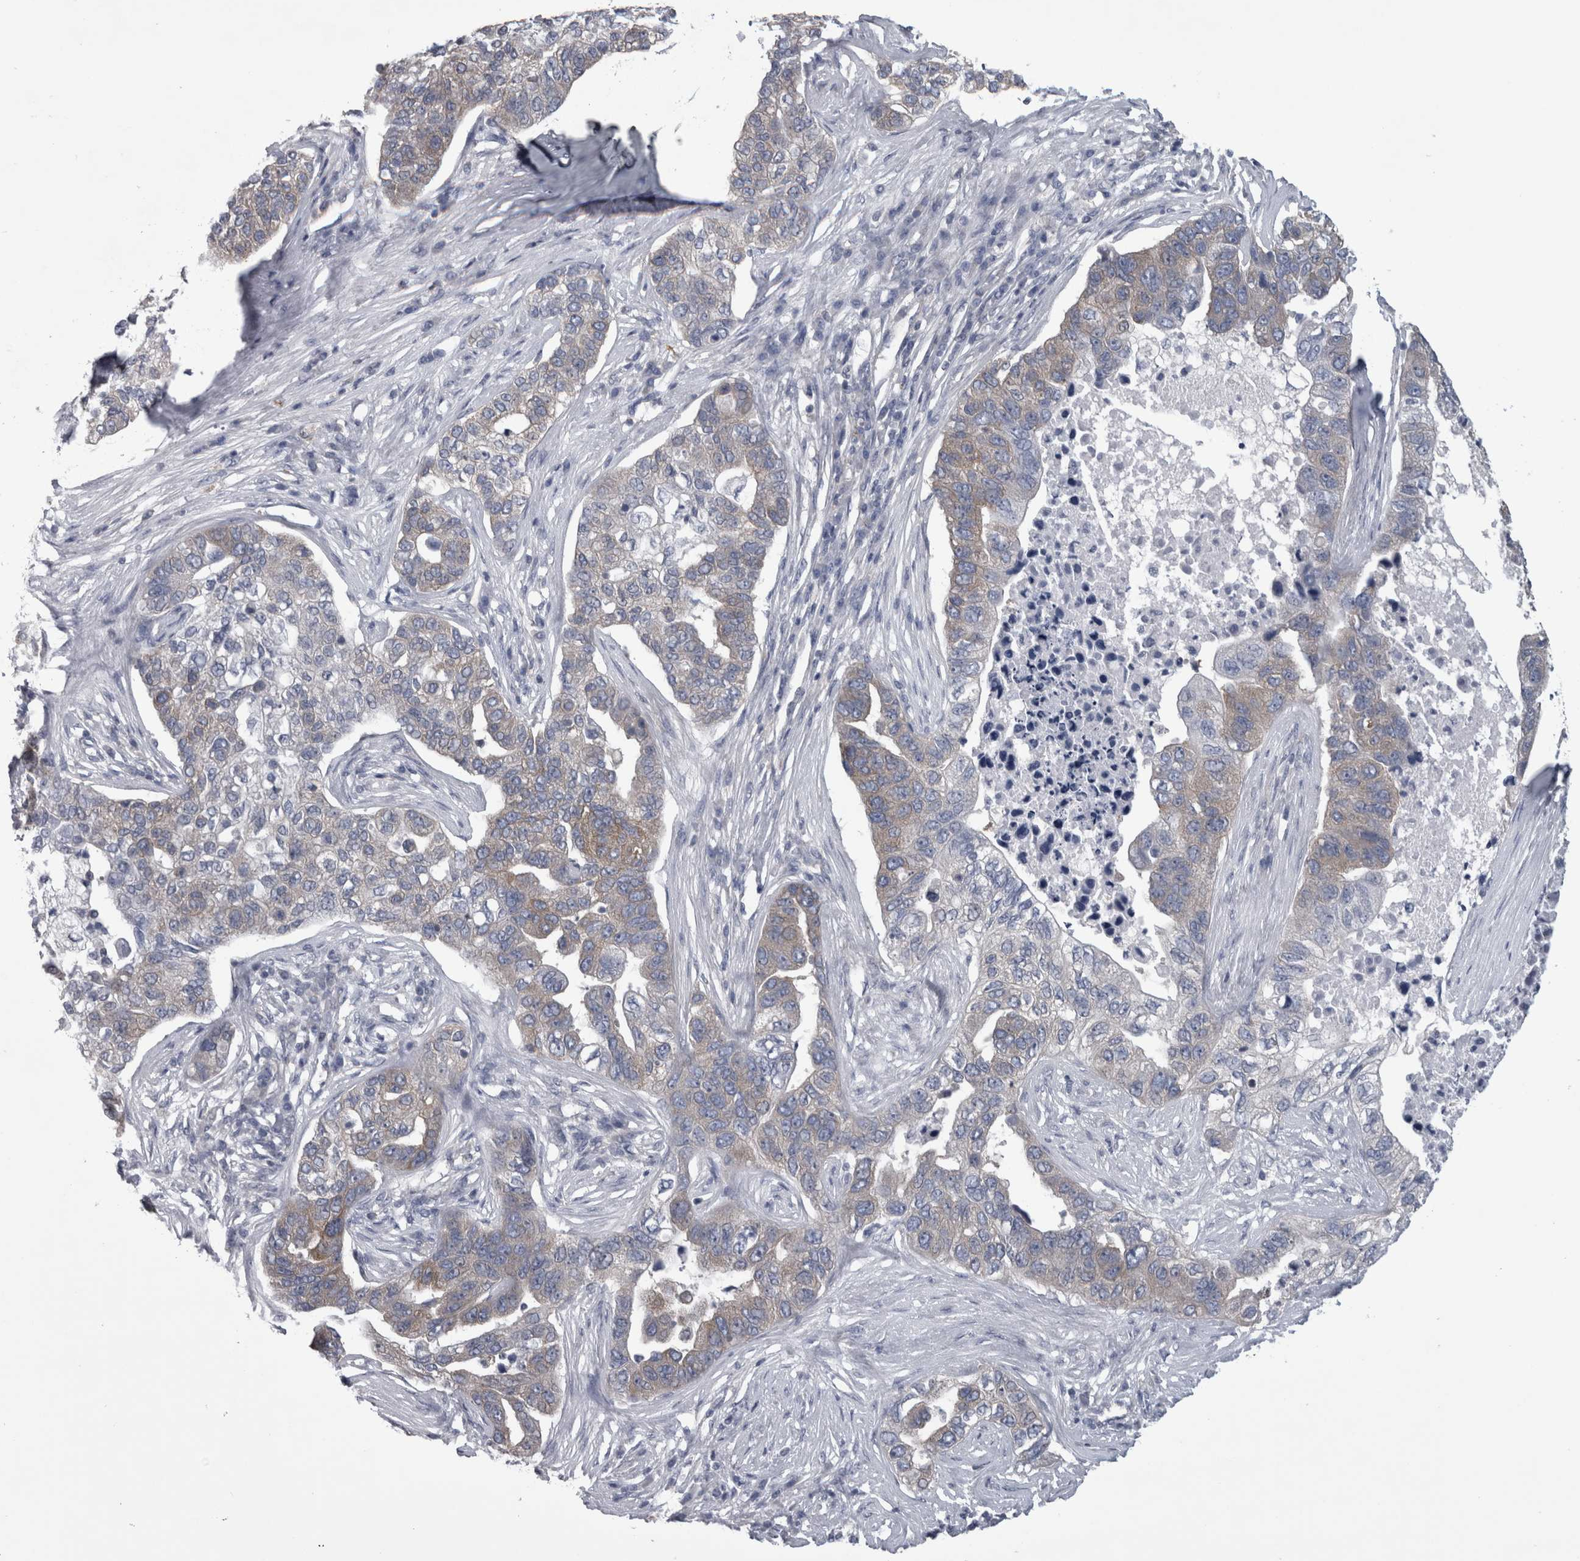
{"staining": {"intensity": "weak", "quantity": "25%-75%", "location": "cytoplasmic/membranous"}, "tissue": "pancreatic cancer", "cell_type": "Tumor cells", "image_type": "cancer", "snomed": [{"axis": "morphology", "description": "Adenocarcinoma, NOS"}, {"axis": "topography", "description": "Pancreas"}], "caption": "A histopathology image showing weak cytoplasmic/membranous positivity in approximately 25%-75% of tumor cells in pancreatic adenocarcinoma, as visualized by brown immunohistochemical staining.", "gene": "PRRC2C", "patient": {"sex": "female", "age": 61}}